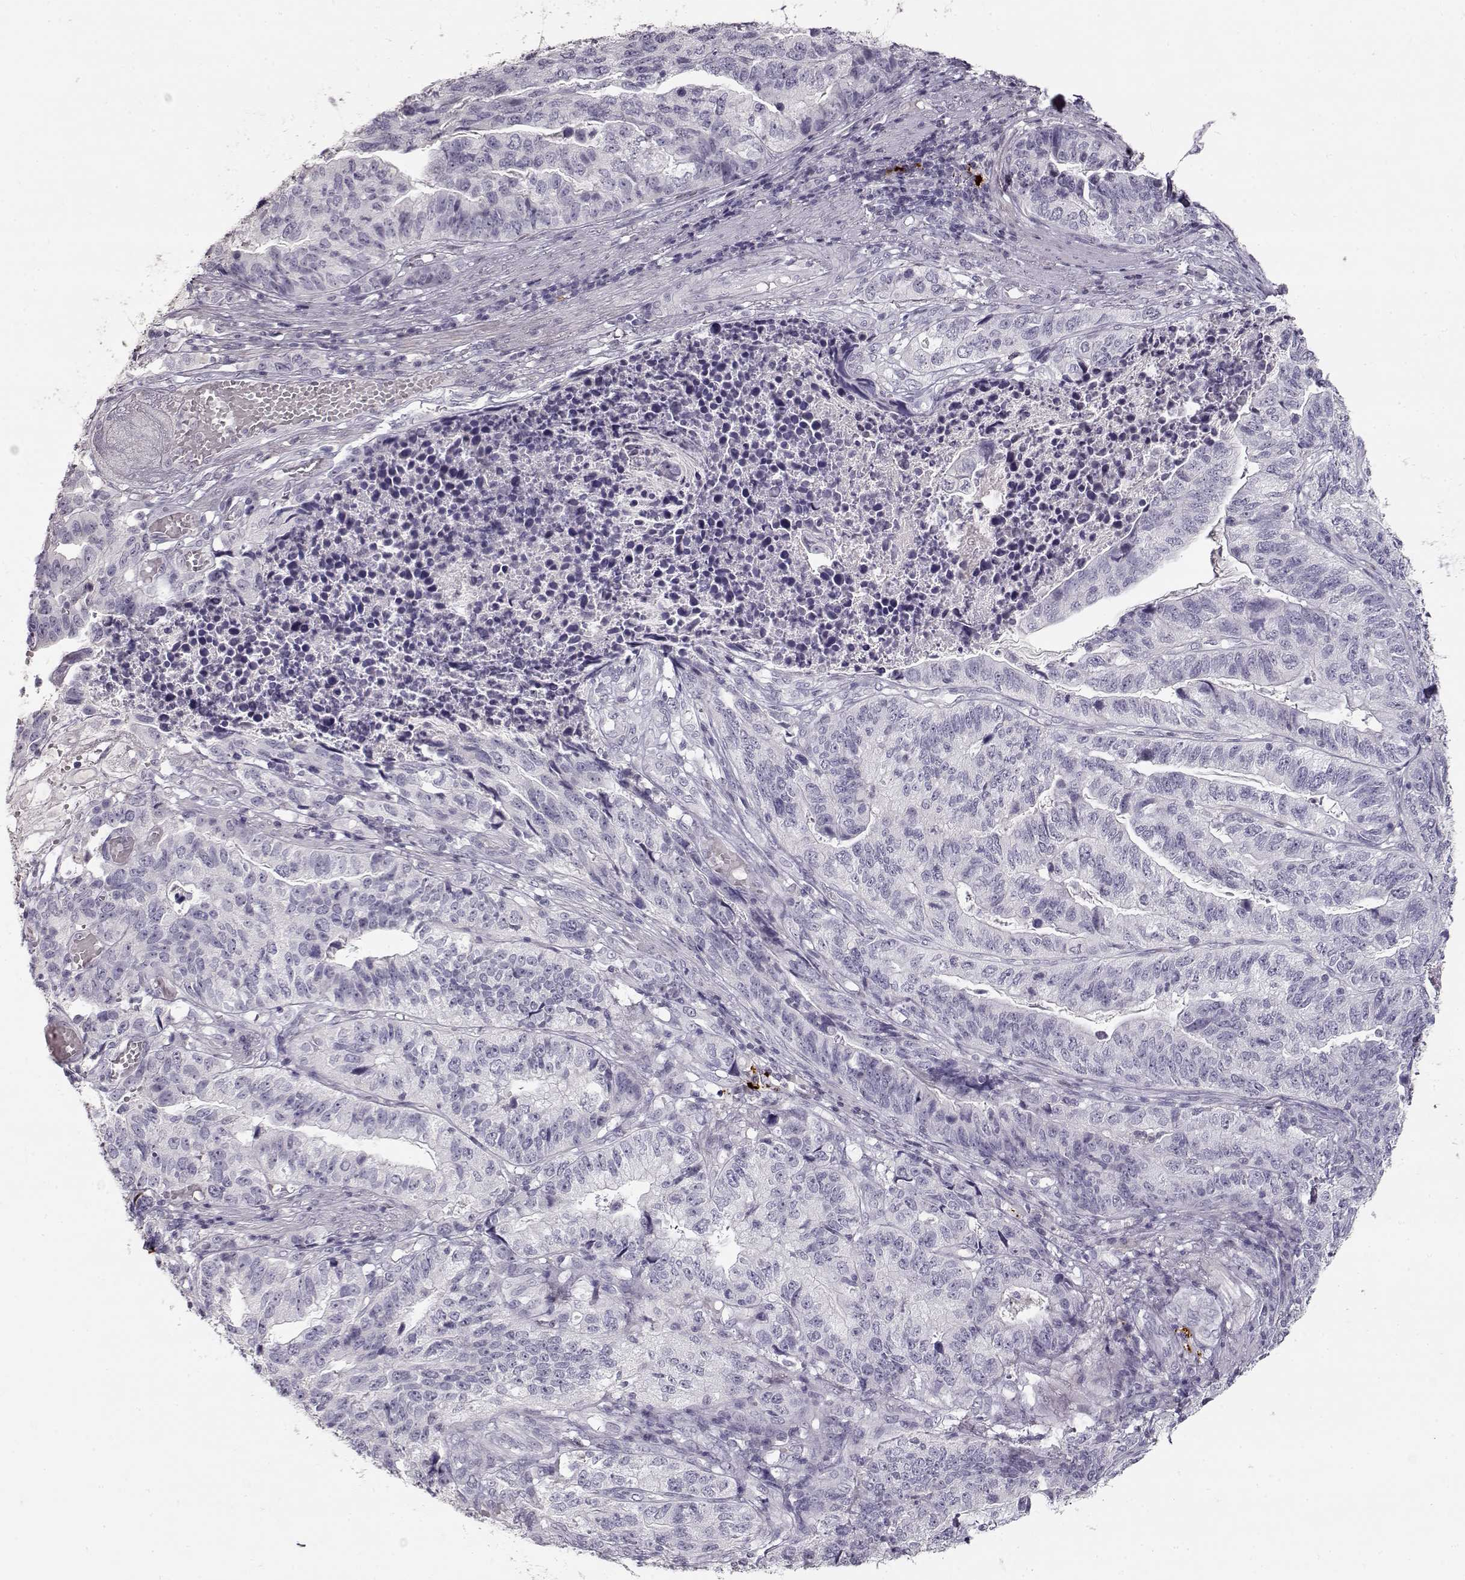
{"staining": {"intensity": "negative", "quantity": "none", "location": "none"}, "tissue": "stomach cancer", "cell_type": "Tumor cells", "image_type": "cancer", "snomed": [{"axis": "morphology", "description": "Adenocarcinoma, NOS"}, {"axis": "topography", "description": "Stomach, upper"}], "caption": "This photomicrograph is of stomach adenocarcinoma stained with IHC to label a protein in brown with the nuclei are counter-stained blue. There is no expression in tumor cells.", "gene": "S100B", "patient": {"sex": "female", "age": 67}}